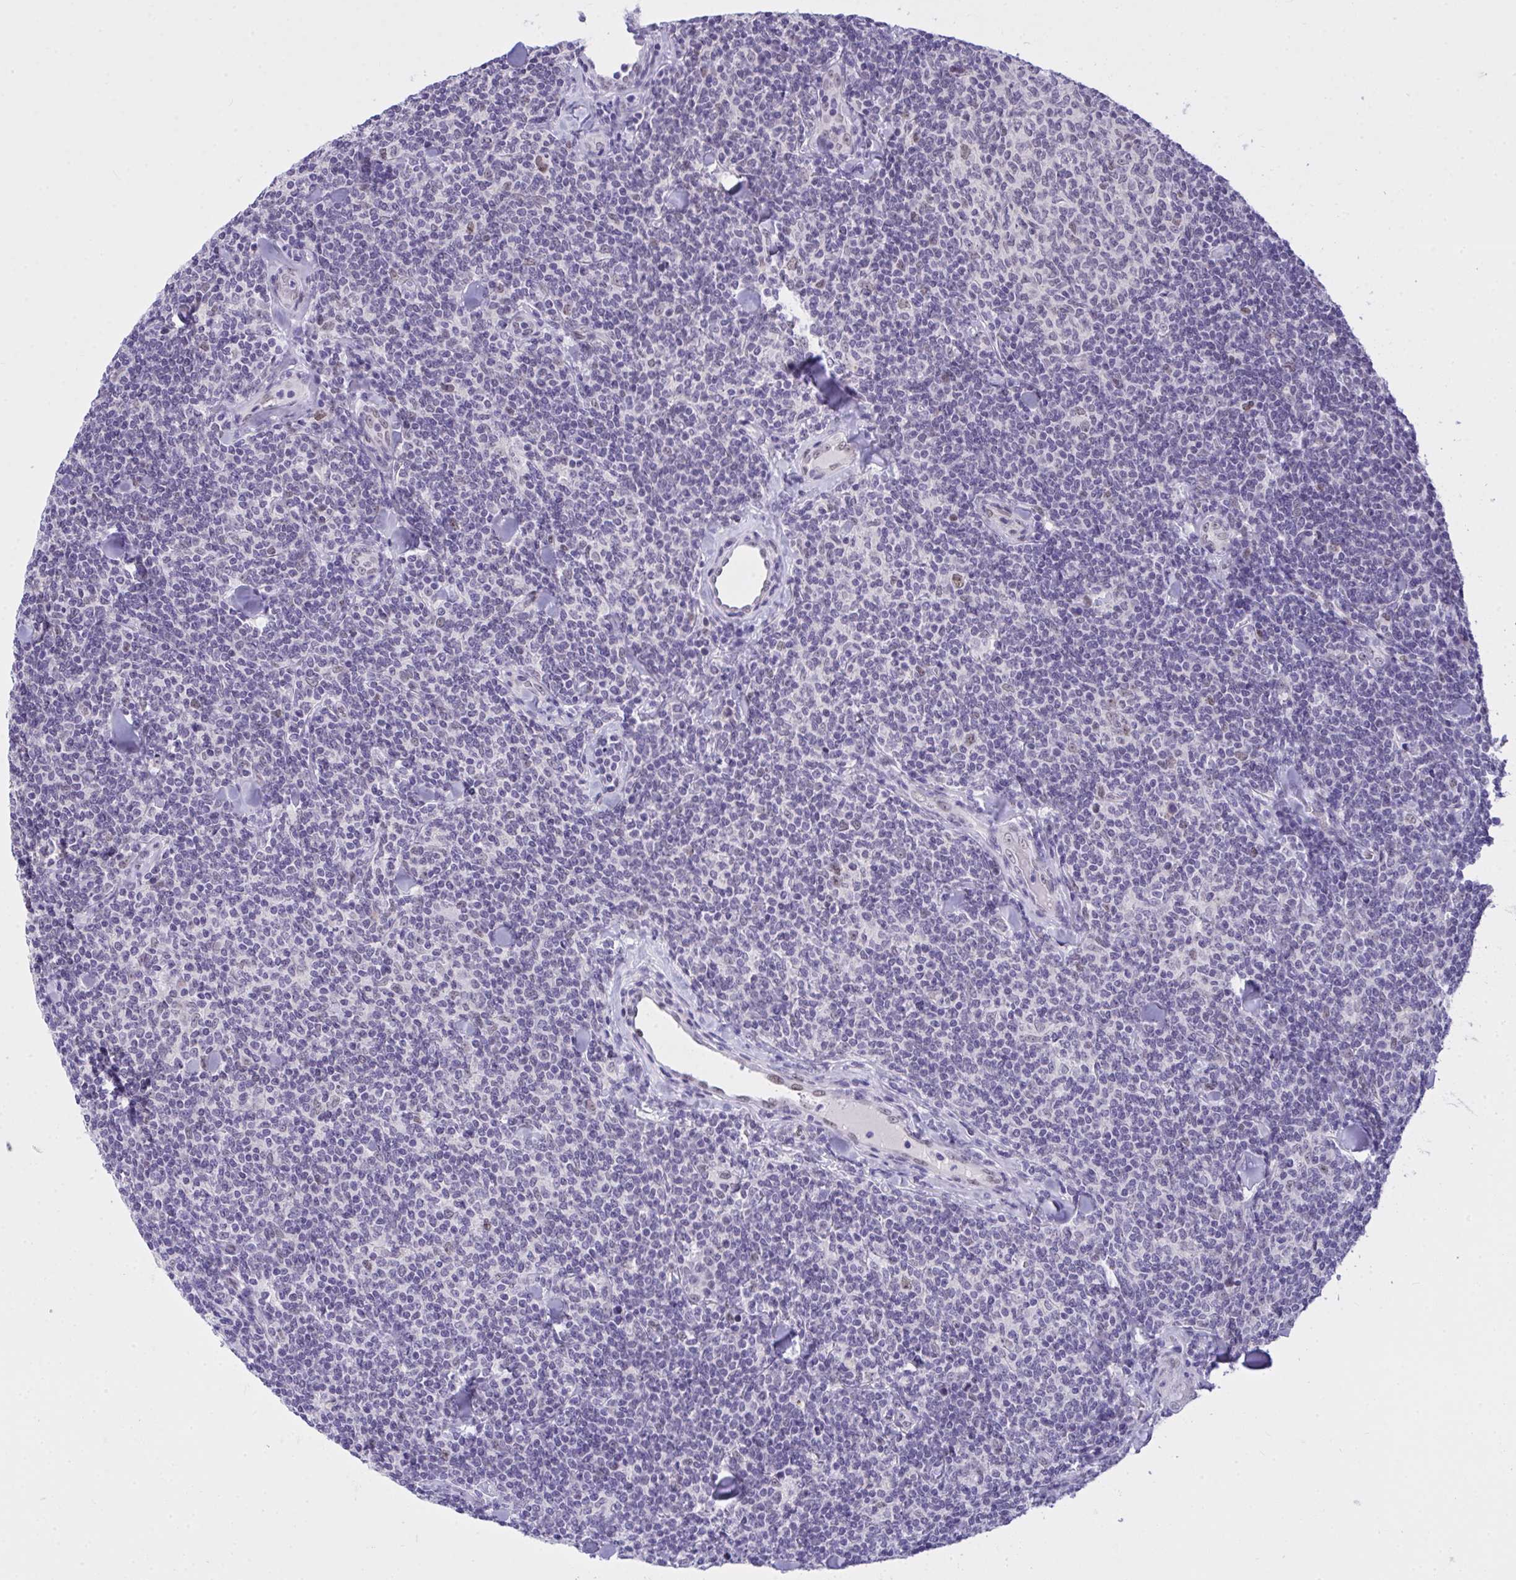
{"staining": {"intensity": "negative", "quantity": "none", "location": "none"}, "tissue": "lymphoma", "cell_type": "Tumor cells", "image_type": "cancer", "snomed": [{"axis": "morphology", "description": "Malignant lymphoma, non-Hodgkin's type, Low grade"}, {"axis": "topography", "description": "Lymph node"}], "caption": "Human lymphoma stained for a protein using IHC exhibits no staining in tumor cells.", "gene": "TEAD4", "patient": {"sex": "female", "age": 56}}